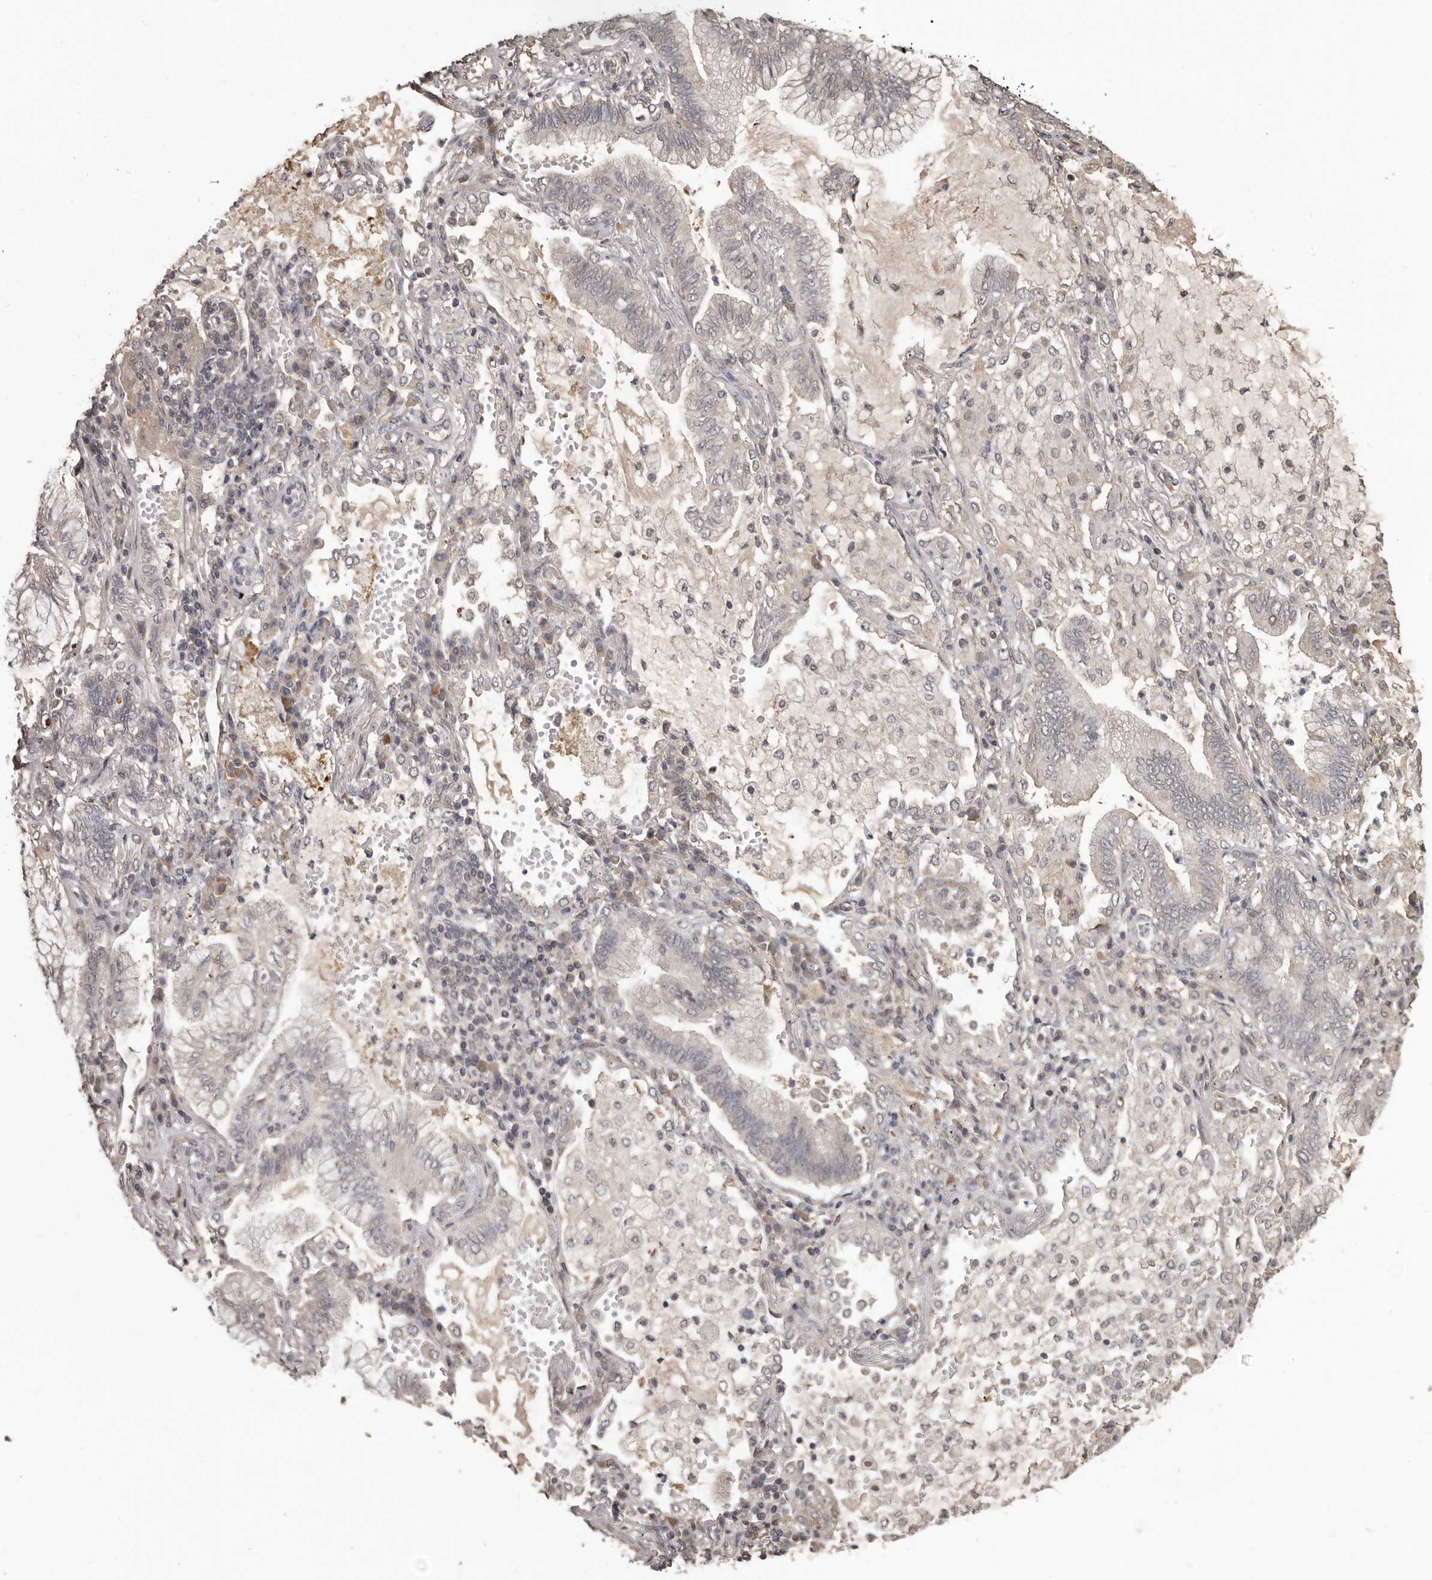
{"staining": {"intensity": "negative", "quantity": "none", "location": "none"}, "tissue": "lung cancer", "cell_type": "Tumor cells", "image_type": "cancer", "snomed": [{"axis": "morphology", "description": "Adenocarcinoma, NOS"}, {"axis": "topography", "description": "Lung"}], "caption": "An IHC histopathology image of lung cancer (adenocarcinoma) is shown. There is no staining in tumor cells of lung cancer (adenocarcinoma). Nuclei are stained in blue.", "gene": "ZFP14", "patient": {"sex": "female", "age": 70}}